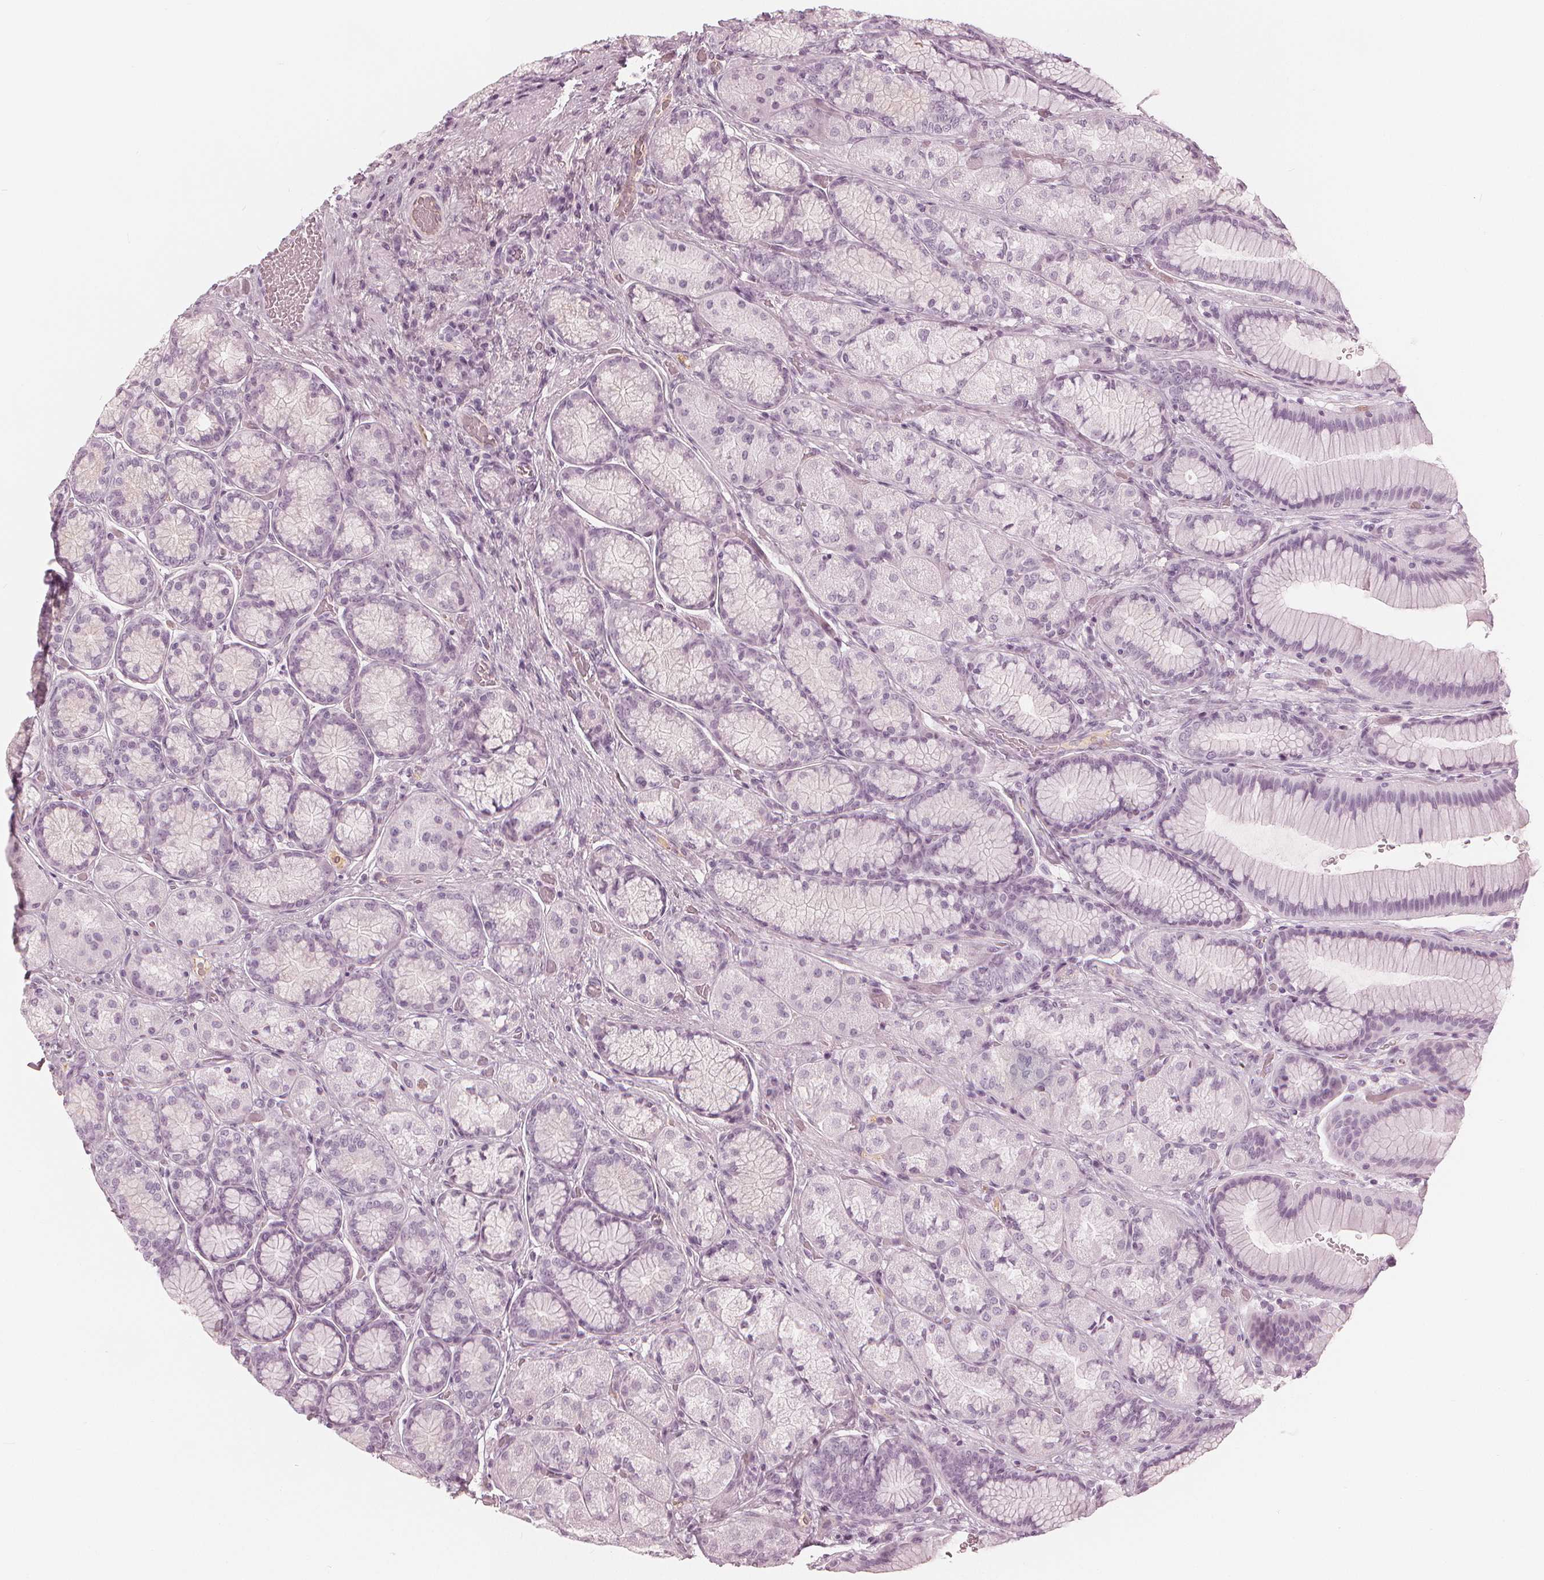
{"staining": {"intensity": "negative", "quantity": "none", "location": "none"}, "tissue": "stomach", "cell_type": "Glandular cells", "image_type": "normal", "snomed": [{"axis": "morphology", "description": "Normal tissue, NOS"}, {"axis": "morphology", "description": "Adenocarcinoma, NOS"}, {"axis": "morphology", "description": "Adenocarcinoma, High grade"}, {"axis": "topography", "description": "Stomach, upper"}, {"axis": "topography", "description": "Stomach"}], "caption": "Immunohistochemistry histopathology image of benign stomach: stomach stained with DAB demonstrates no significant protein staining in glandular cells. (Stains: DAB (3,3'-diaminobenzidine) immunohistochemistry with hematoxylin counter stain, Microscopy: brightfield microscopy at high magnification).", "gene": "PAEP", "patient": {"sex": "female", "age": 65}}